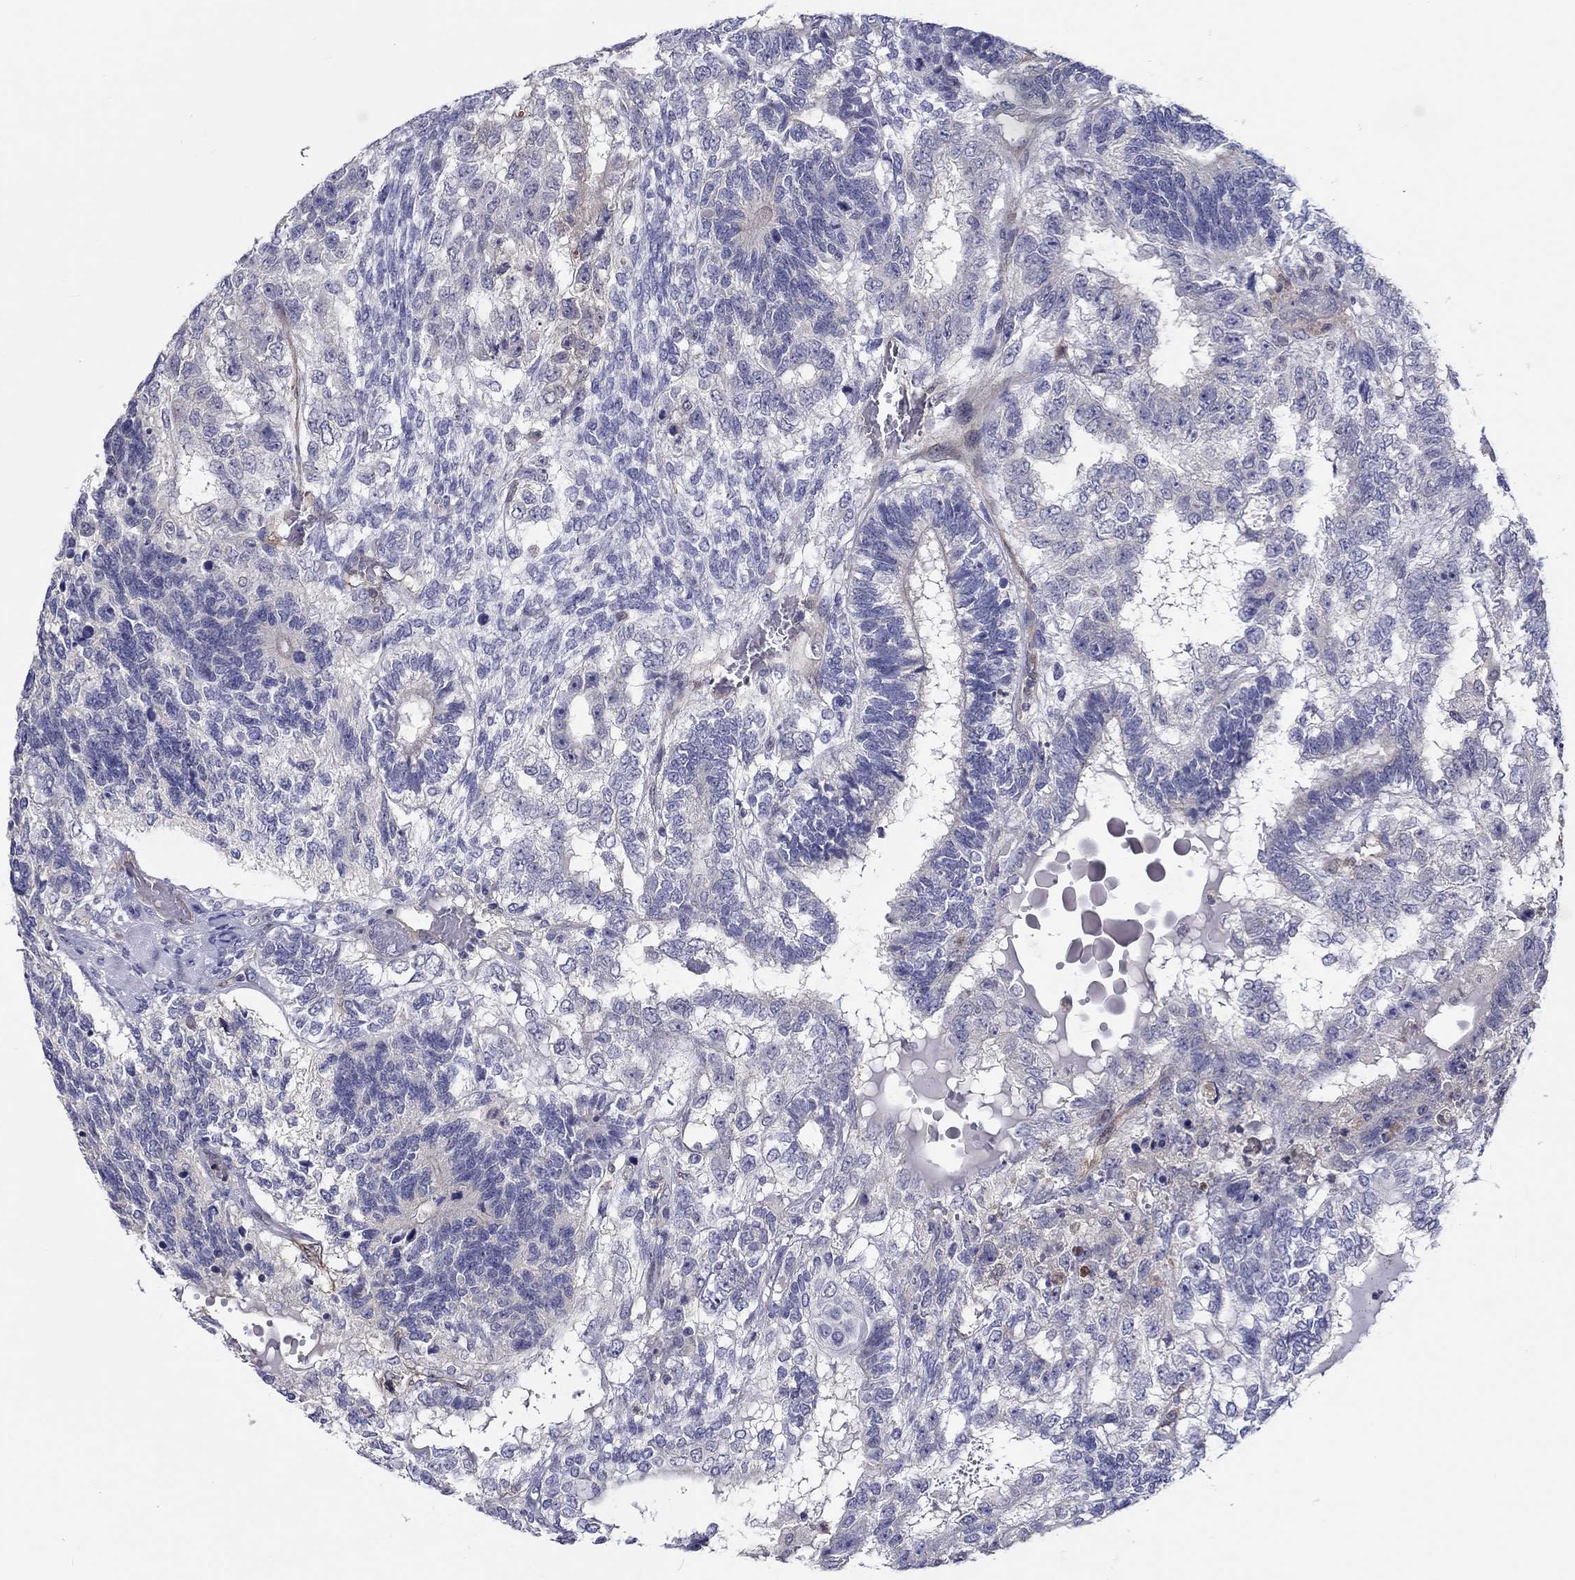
{"staining": {"intensity": "negative", "quantity": "none", "location": "none"}, "tissue": "testis cancer", "cell_type": "Tumor cells", "image_type": "cancer", "snomed": [{"axis": "morphology", "description": "Seminoma, NOS"}, {"axis": "morphology", "description": "Carcinoma, Embryonal, NOS"}, {"axis": "topography", "description": "Testis"}], "caption": "Immunohistochemical staining of testis cancer demonstrates no significant expression in tumor cells.", "gene": "ABCG4", "patient": {"sex": "male", "age": 41}}